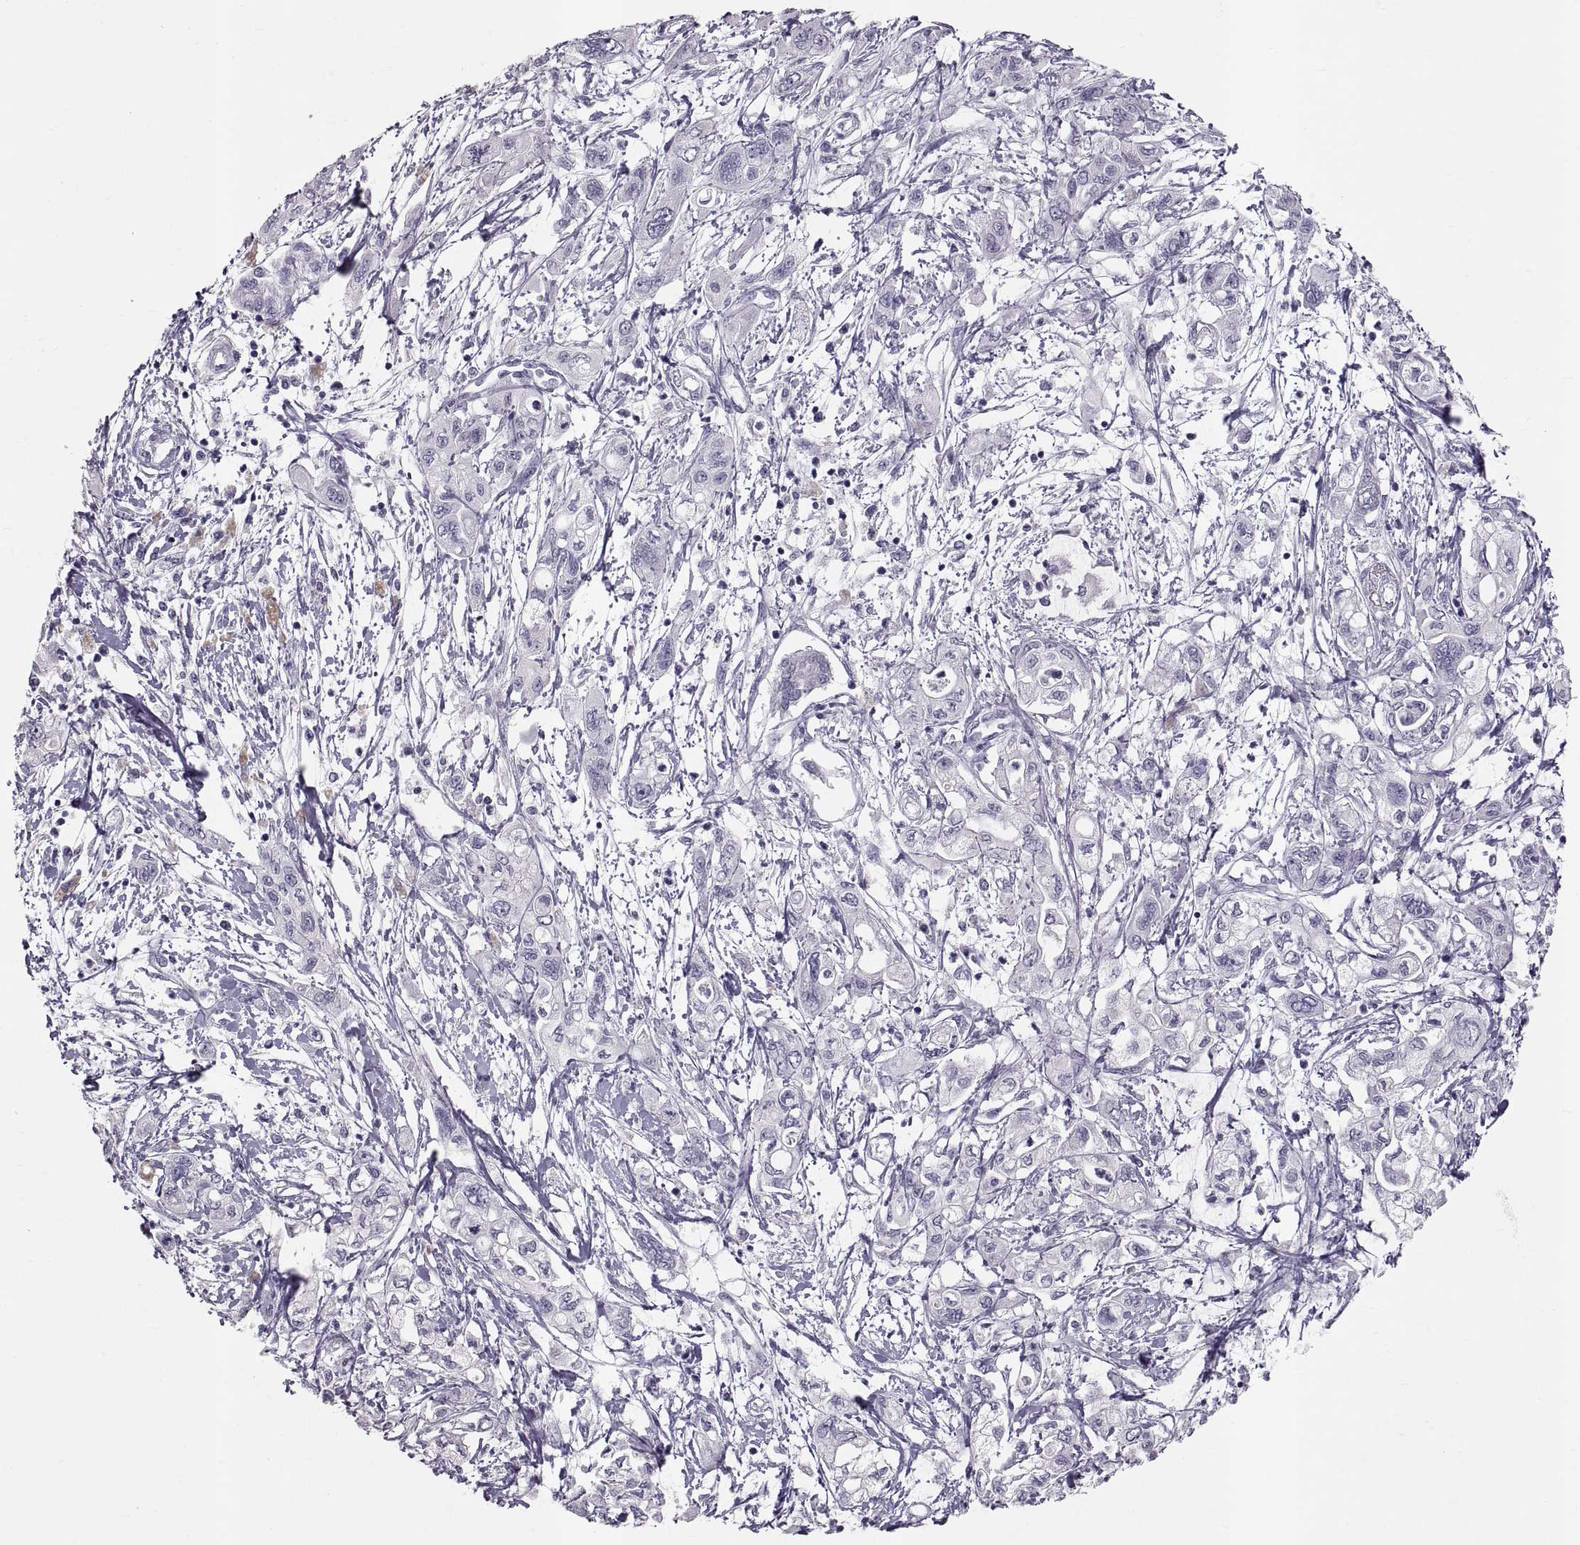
{"staining": {"intensity": "negative", "quantity": "none", "location": "none"}, "tissue": "pancreatic cancer", "cell_type": "Tumor cells", "image_type": "cancer", "snomed": [{"axis": "morphology", "description": "Adenocarcinoma, NOS"}, {"axis": "topography", "description": "Pancreas"}], "caption": "An immunohistochemistry (IHC) photomicrograph of pancreatic cancer is shown. There is no staining in tumor cells of pancreatic cancer.", "gene": "WBP2NL", "patient": {"sex": "male", "age": 54}}